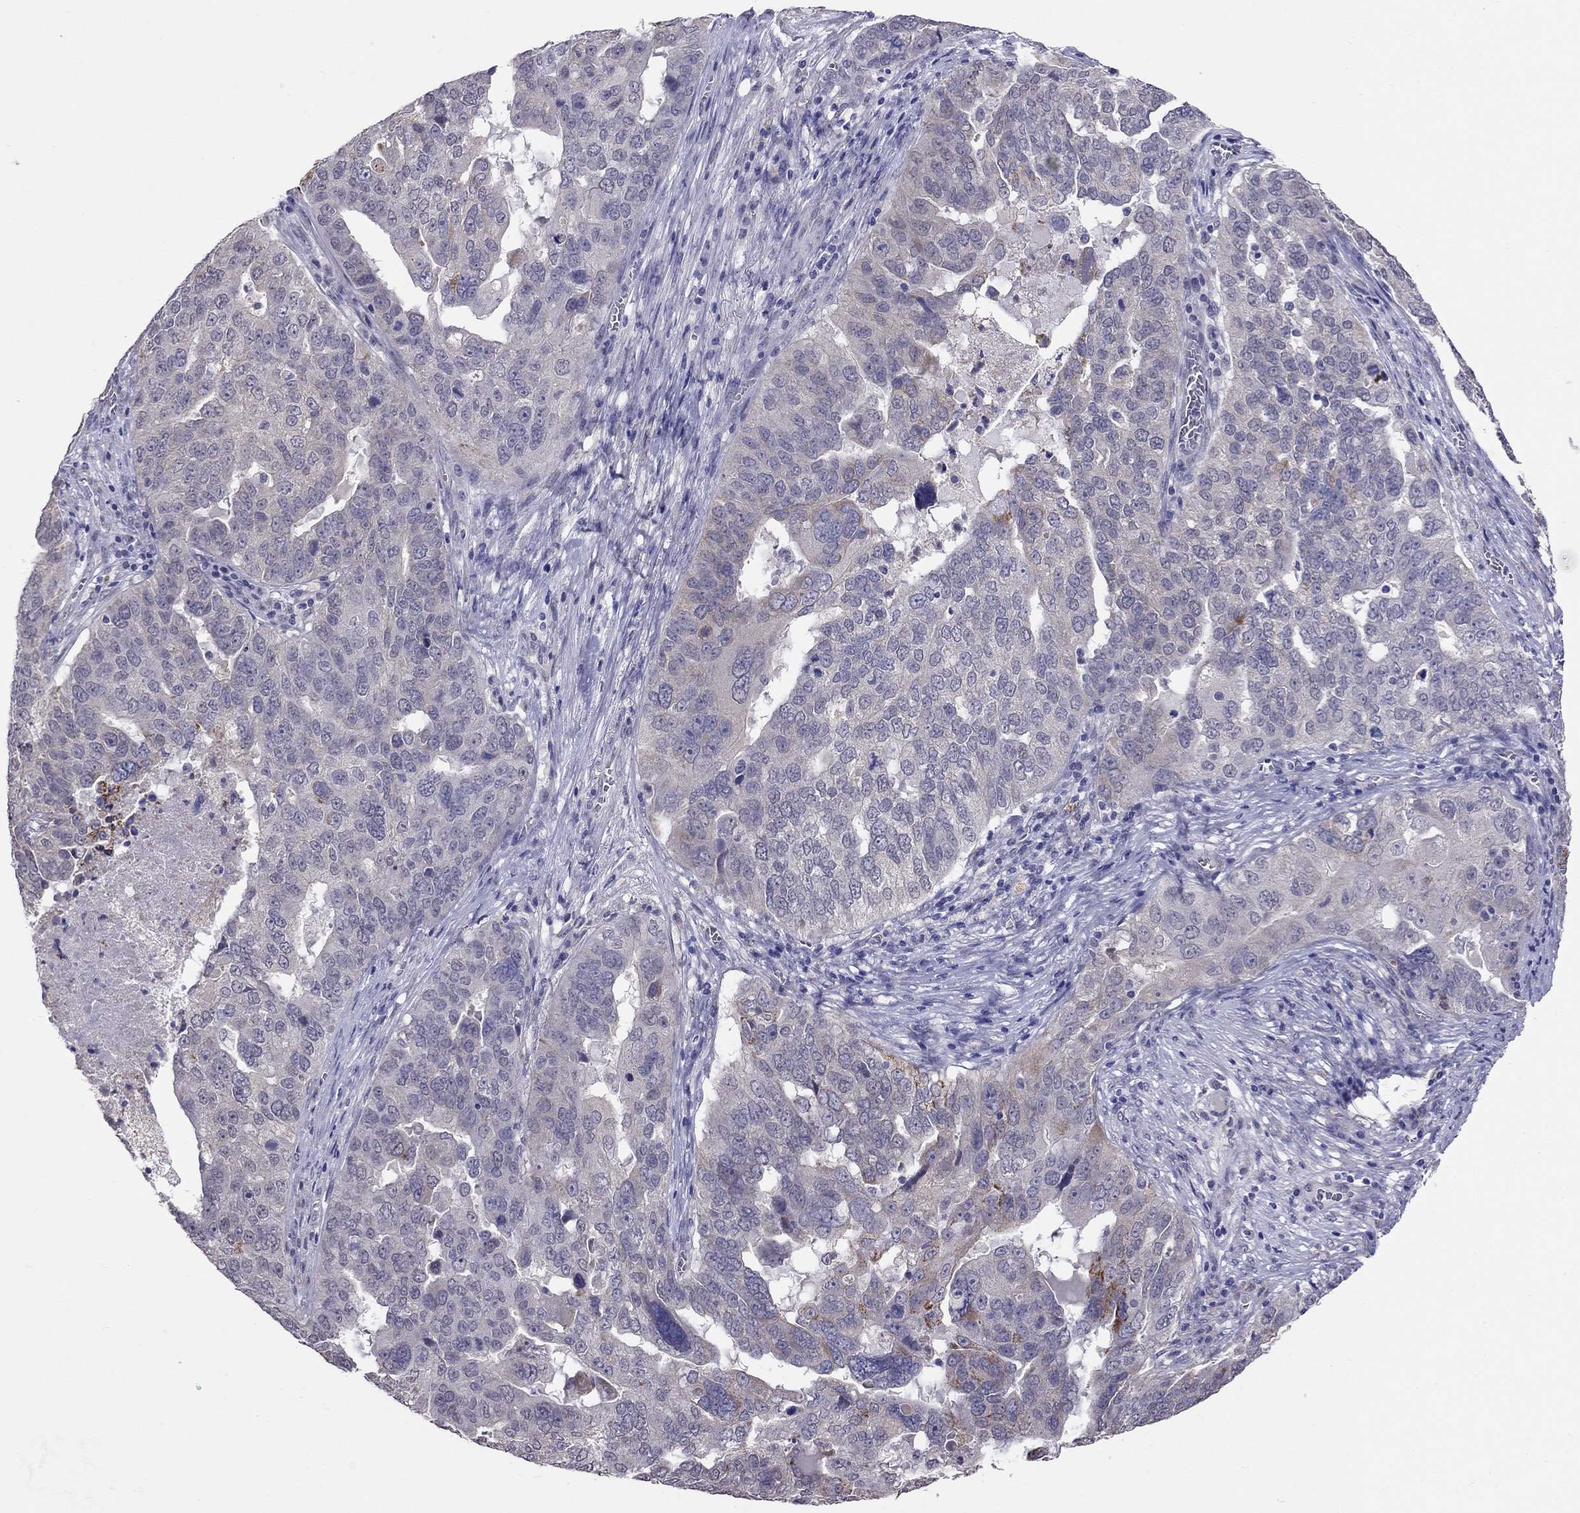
{"staining": {"intensity": "negative", "quantity": "none", "location": "none"}, "tissue": "ovarian cancer", "cell_type": "Tumor cells", "image_type": "cancer", "snomed": [{"axis": "morphology", "description": "Carcinoma, endometroid"}, {"axis": "topography", "description": "Soft tissue"}, {"axis": "topography", "description": "Ovary"}], "caption": "Immunohistochemical staining of endometroid carcinoma (ovarian) exhibits no significant positivity in tumor cells. The staining is performed using DAB (3,3'-diaminobenzidine) brown chromogen with nuclei counter-stained in using hematoxylin.", "gene": "MYO3B", "patient": {"sex": "female", "age": 52}}